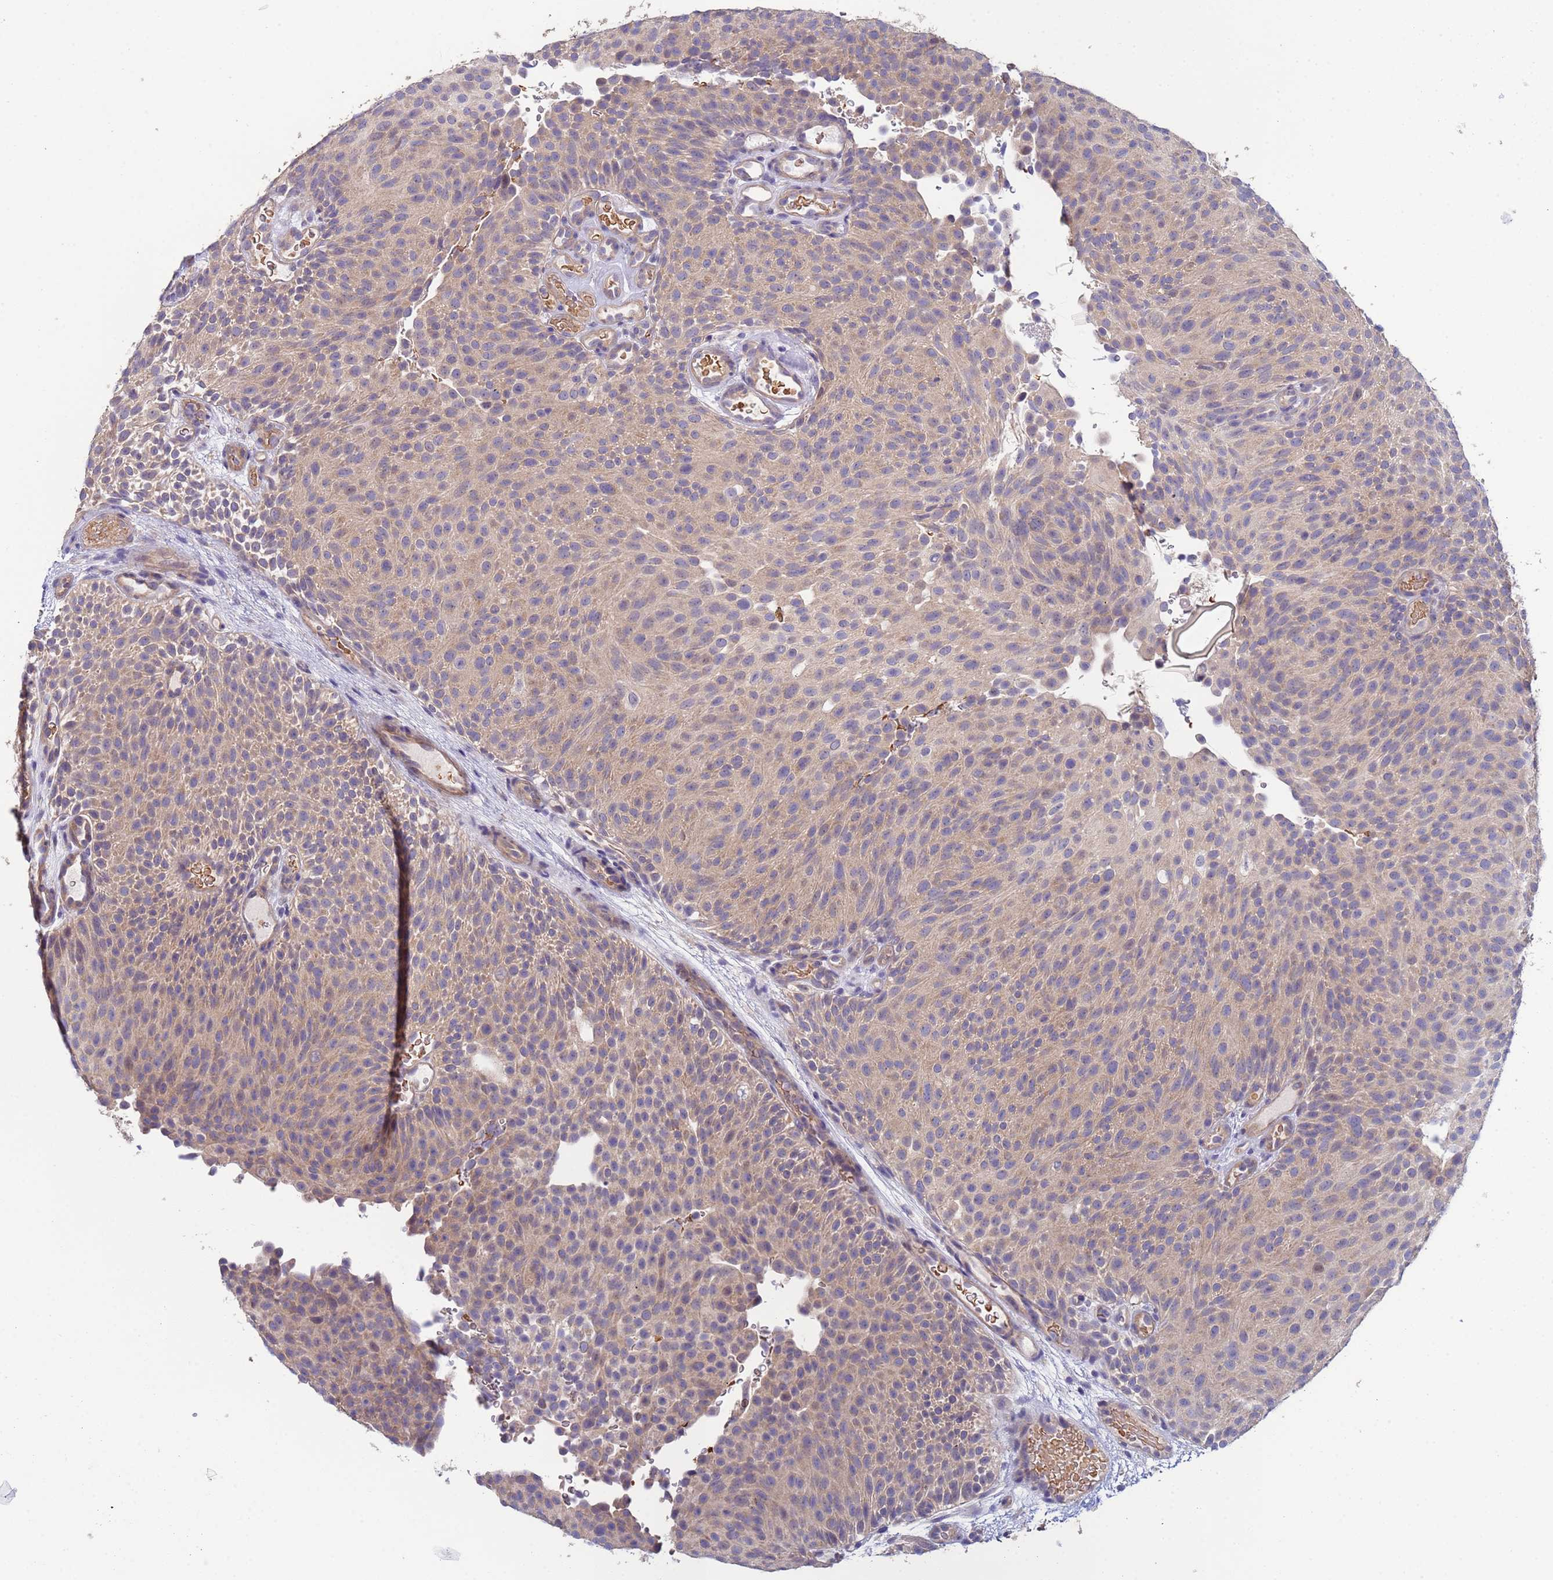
{"staining": {"intensity": "weak", "quantity": "25%-75%", "location": "cytoplasmic/membranous"}, "tissue": "urothelial cancer", "cell_type": "Tumor cells", "image_type": "cancer", "snomed": [{"axis": "morphology", "description": "Urothelial carcinoma, Low grade"}, {"axis": "topography", "description": "Urinary bladder"}], "caption": "A brown stain highlights weak cytoplasmic/membranous positivity of a protein in human urothelial carcinoma (low-grade) tumor cells.", "gene": "CLHC1", "patient": {"sex": "male", "age": 78}}